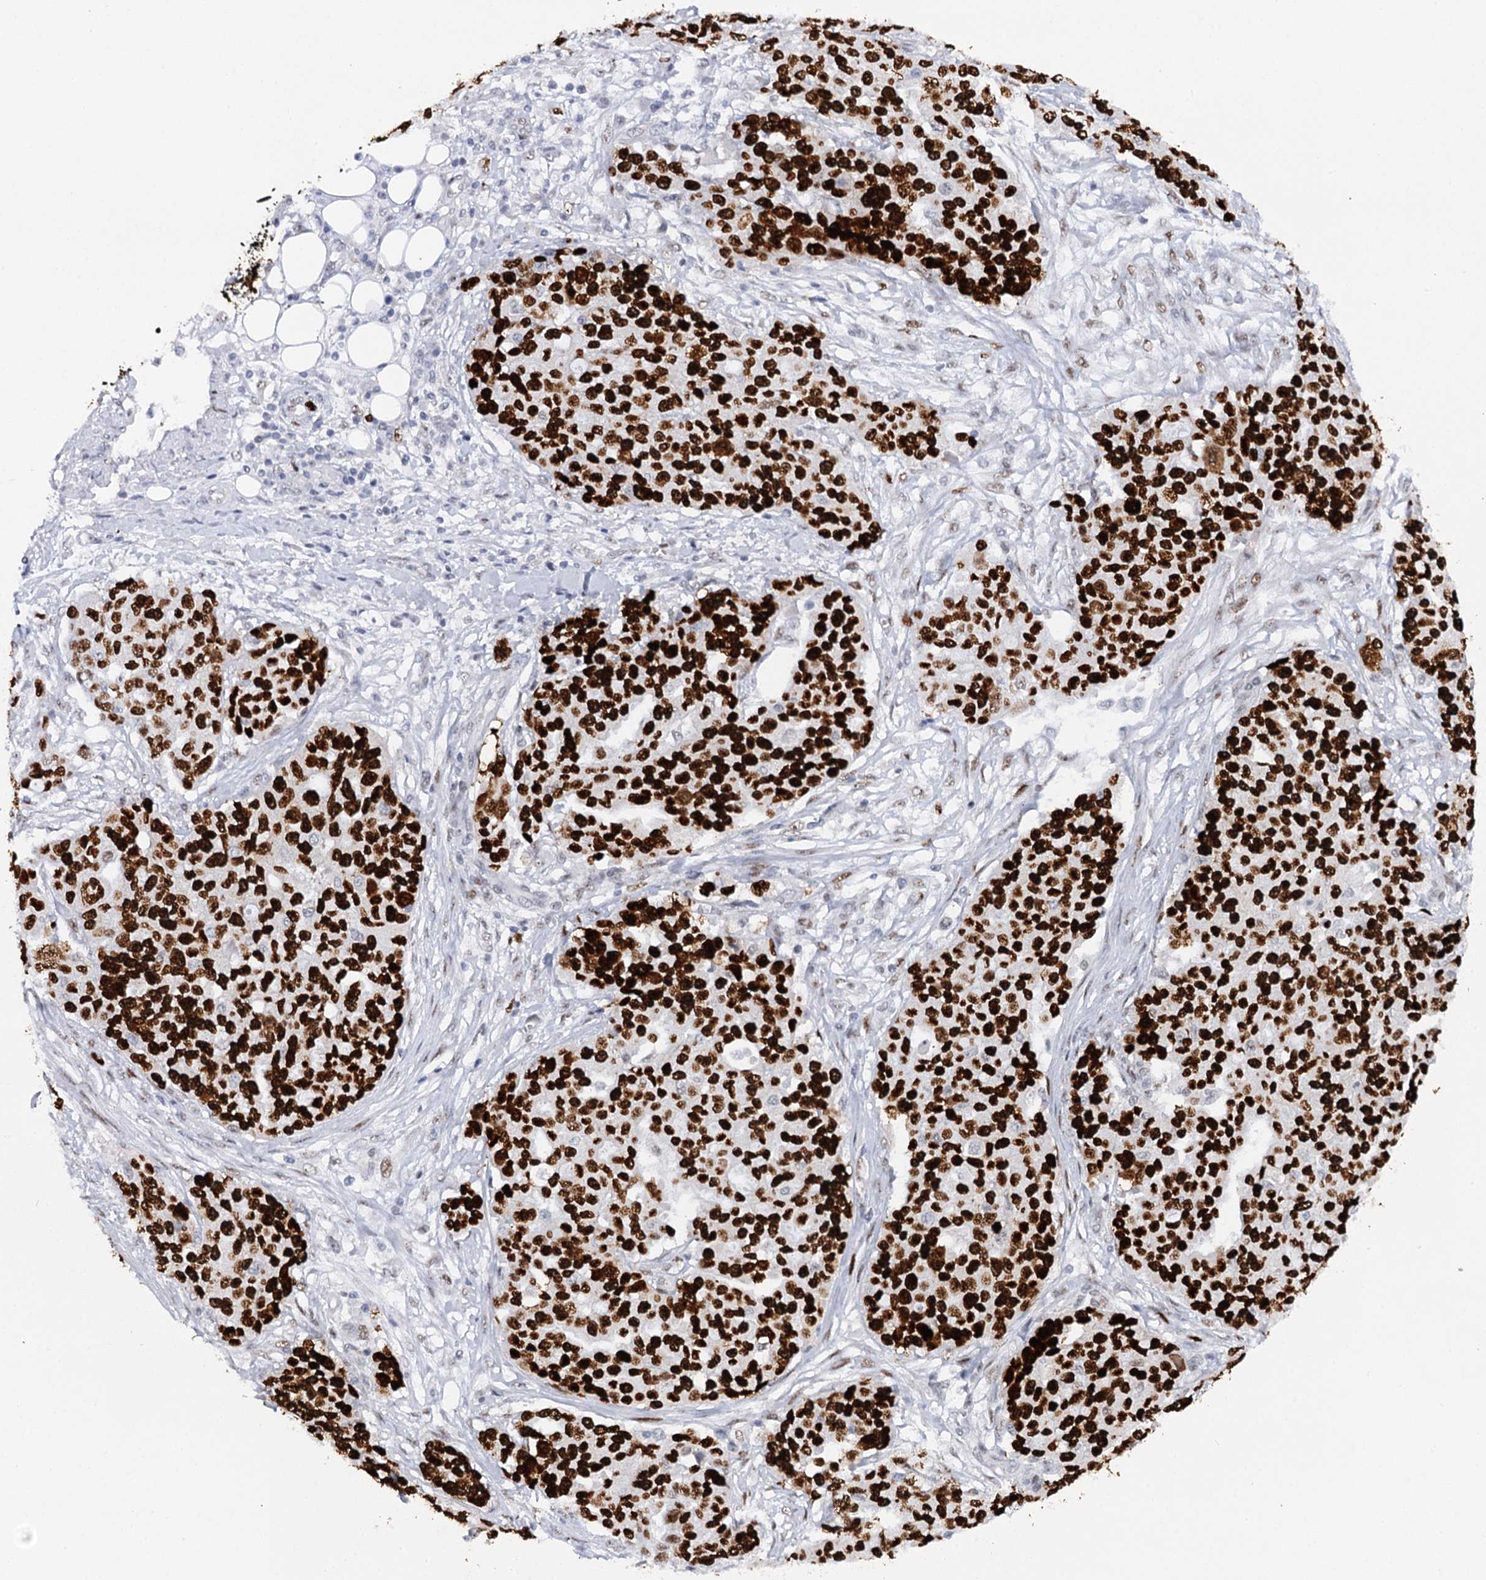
{"staining": {"intensity": "strong", "quantity": ">75%", "location": "nuclear"}, "tissue": "ovarian cancer", "cell_type": "Tumor cells", "image_type": "cancer", "snomed": [{"axis": "morphology", "description": "Cystadenocarcinoma, serous, NOS"}, {"axis": "topography", "description": "Soft tissue"}, {"axis": "topography", "description": "Ovary"}], "caption": "Immunohistochemistry (IHC) micrograph of human ovarian serous cystadenocarcinoma stained for a protein (brown), which demonstrates high levels of strong nuclear staining in about >75% of tumor cells.", "gene": "TP53", "patient": {"sex": "female", "age": 57}}